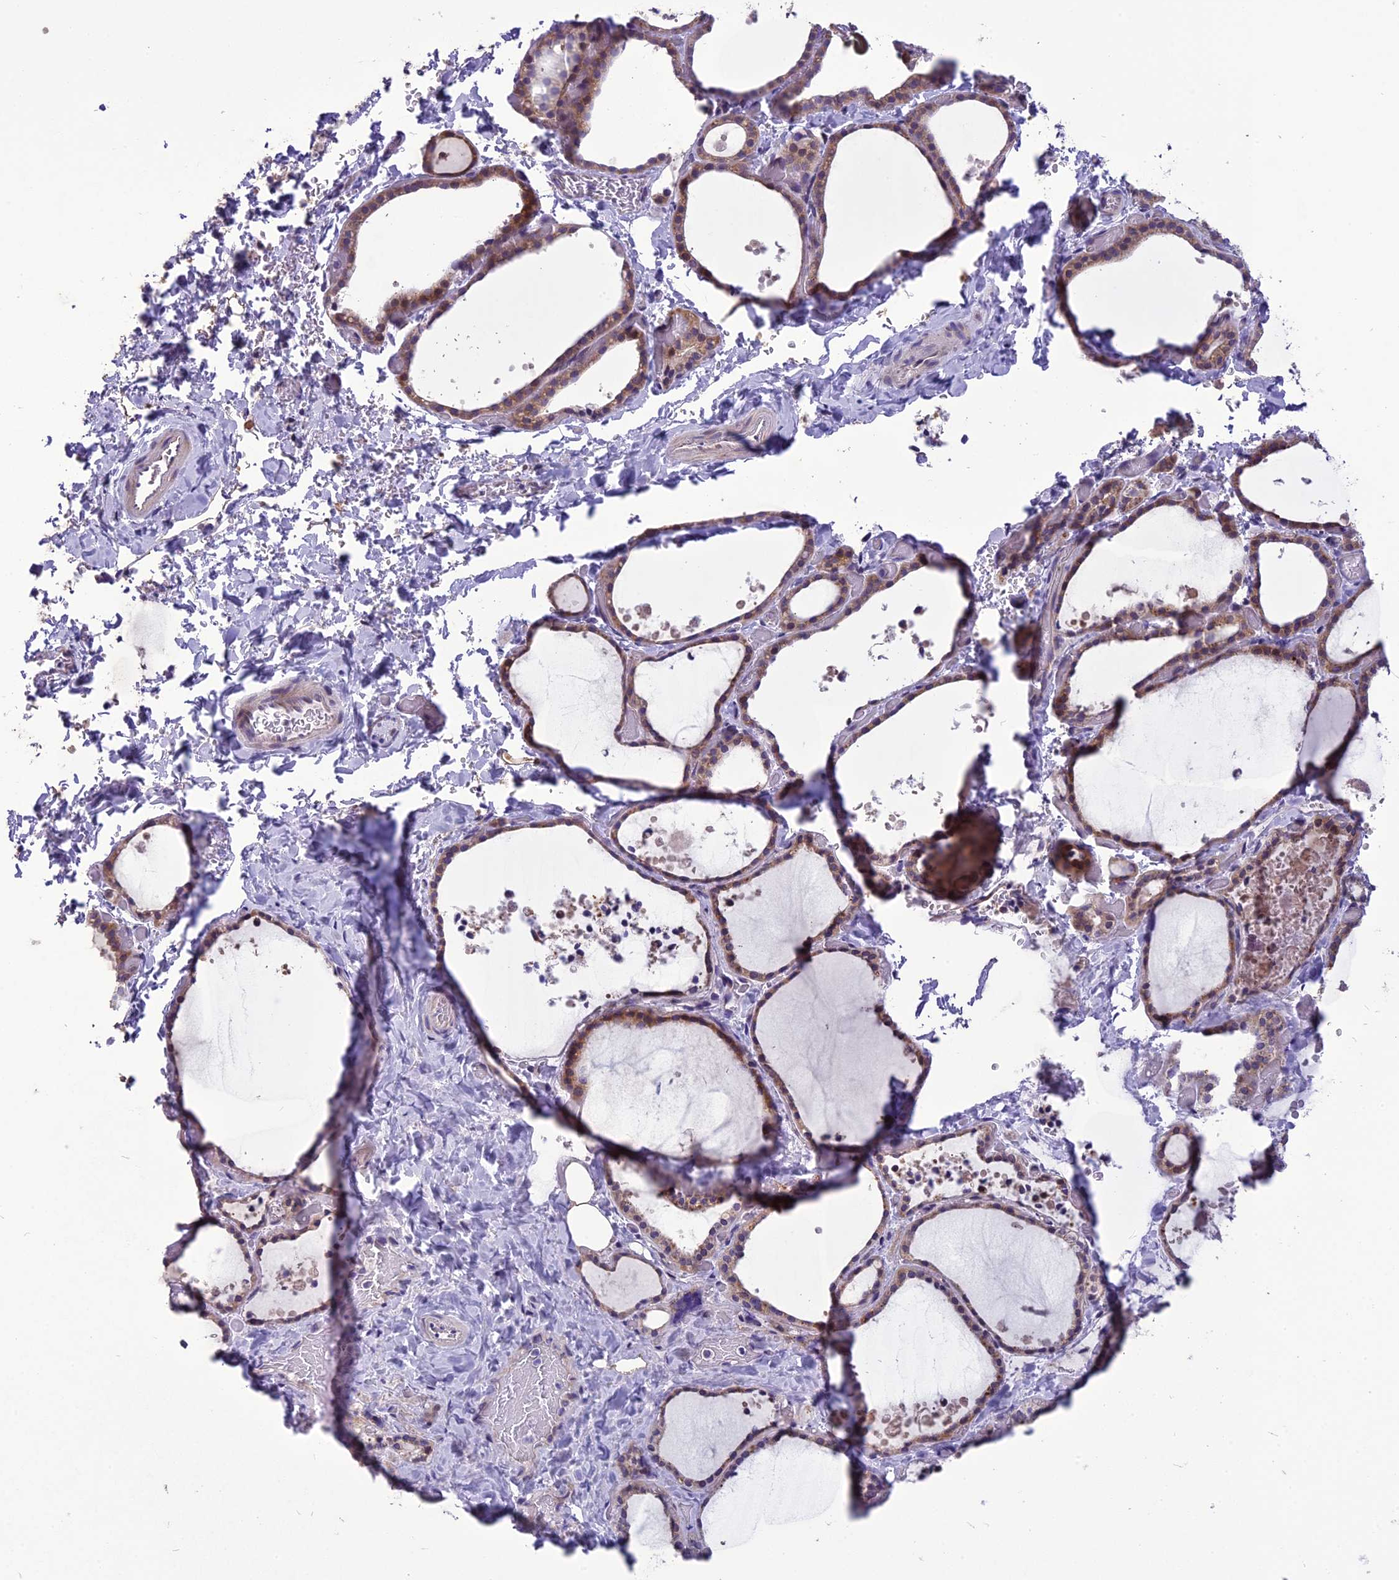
{"staining": {"intensity": "moderate", "quantity": ">75%", "location": "cytoplasmic/membranous"}, "tissue": "thyroid gland", "cell_type": "Glandular cells", "image_type": "normal", "snomed": [{"axis": "morphology", "description": "Normal tissue, NOS"}, {"axis": "topography", "description": "Thyroid gland"}], "caption": "An image of thyroid gland stained for a protein shows moderate cytoplasmic/membranous brown staining in glandular cells.", "gene": "PSMF1", "patient": {"sex": "female", "age": 44}}